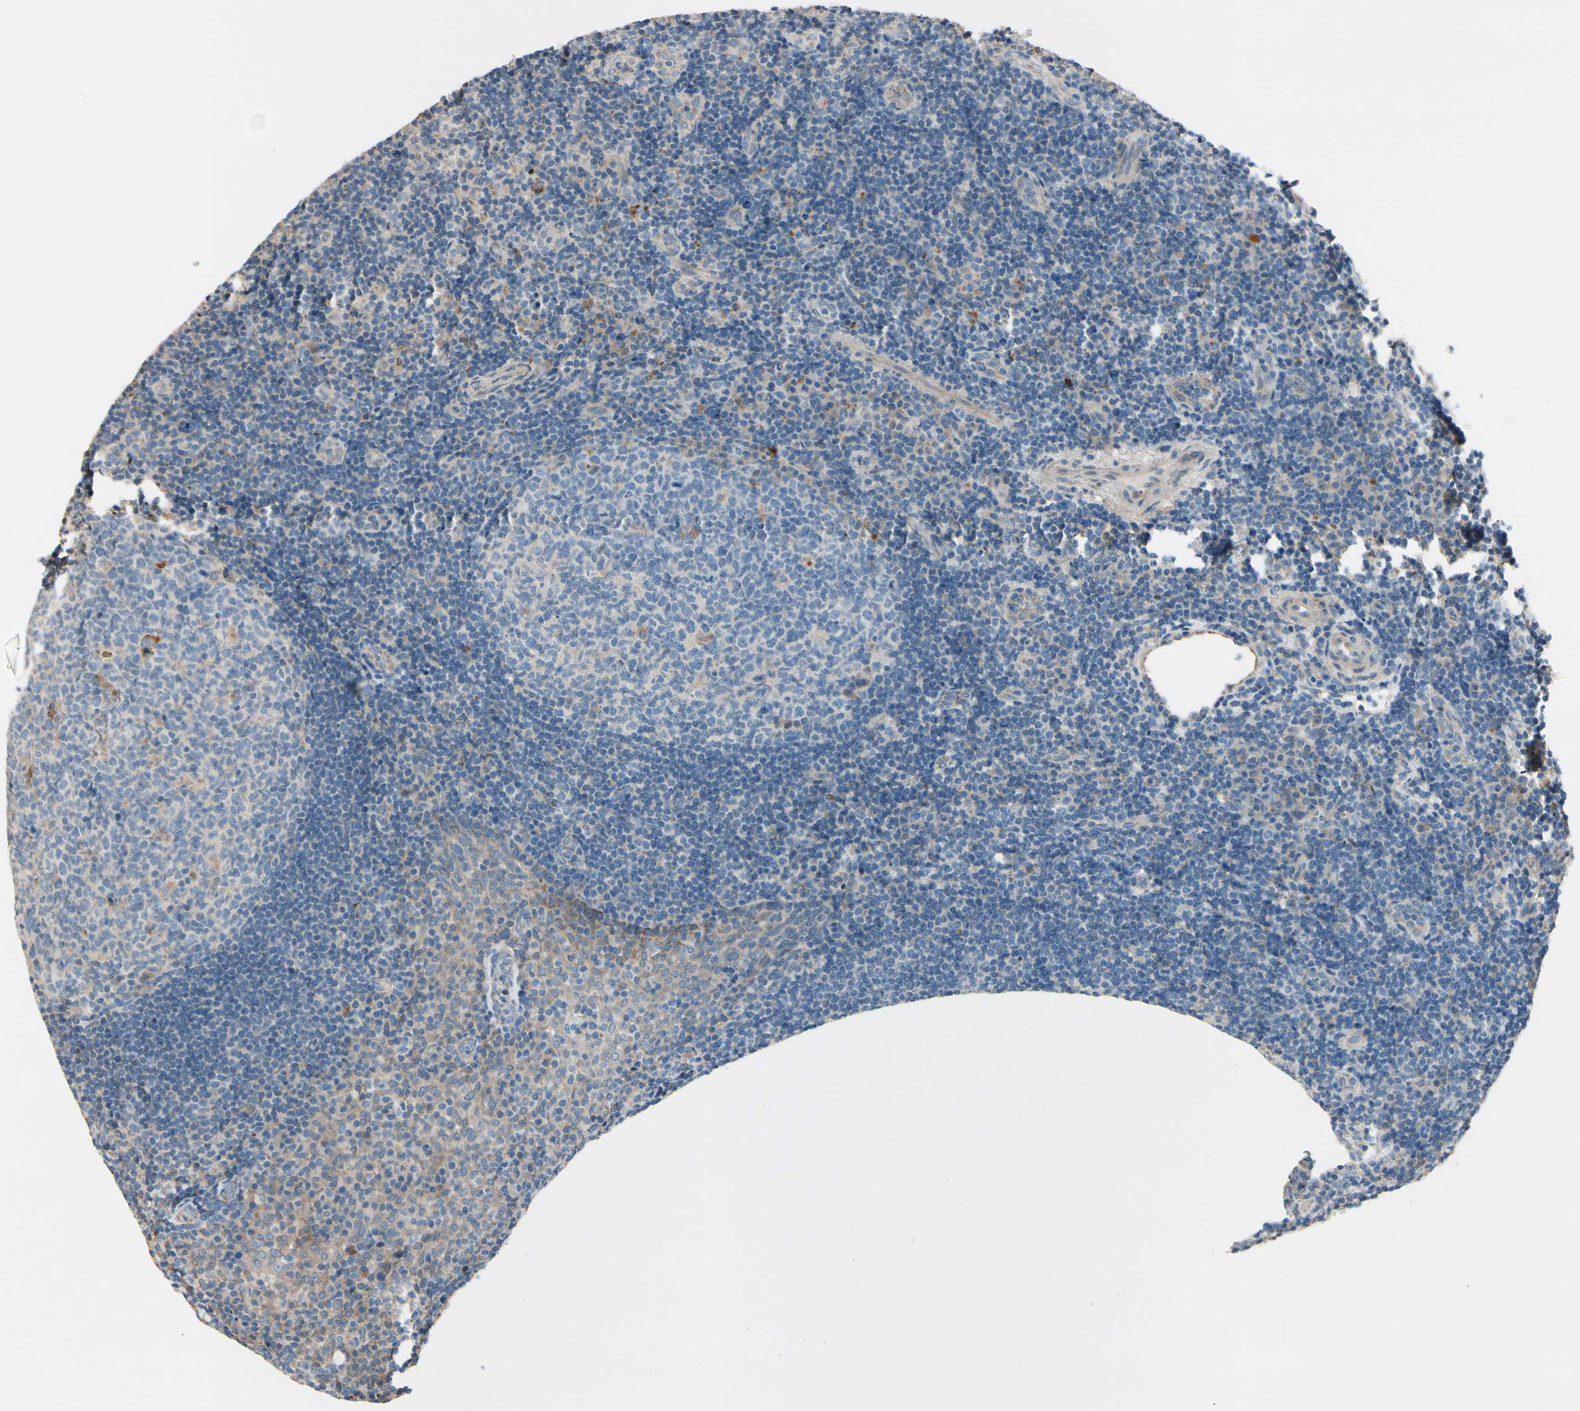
{"staining": {"intensity": "weak", "quantity": ">75%", "location": "cytoplasmic/membranous"}, "tissue": "tonsil", "cell_type": "Germinal center cells", "image_type": "normal", "snomed": [{"axis": "morphology", "description": "Normal tissue, NOS"}, {"axis": "topography", "description": "Tonsil"}], "caption": "Tonsil stained with DAB (3,3'-diaminobenzidine) immunohistochemistry (IHC) reveals low levels of weak cytoplasmic/membranous positivity in about >75% of germinal center cells.", "gene": "EPHA3", "patient": {"sex": "female", "age": 40}}